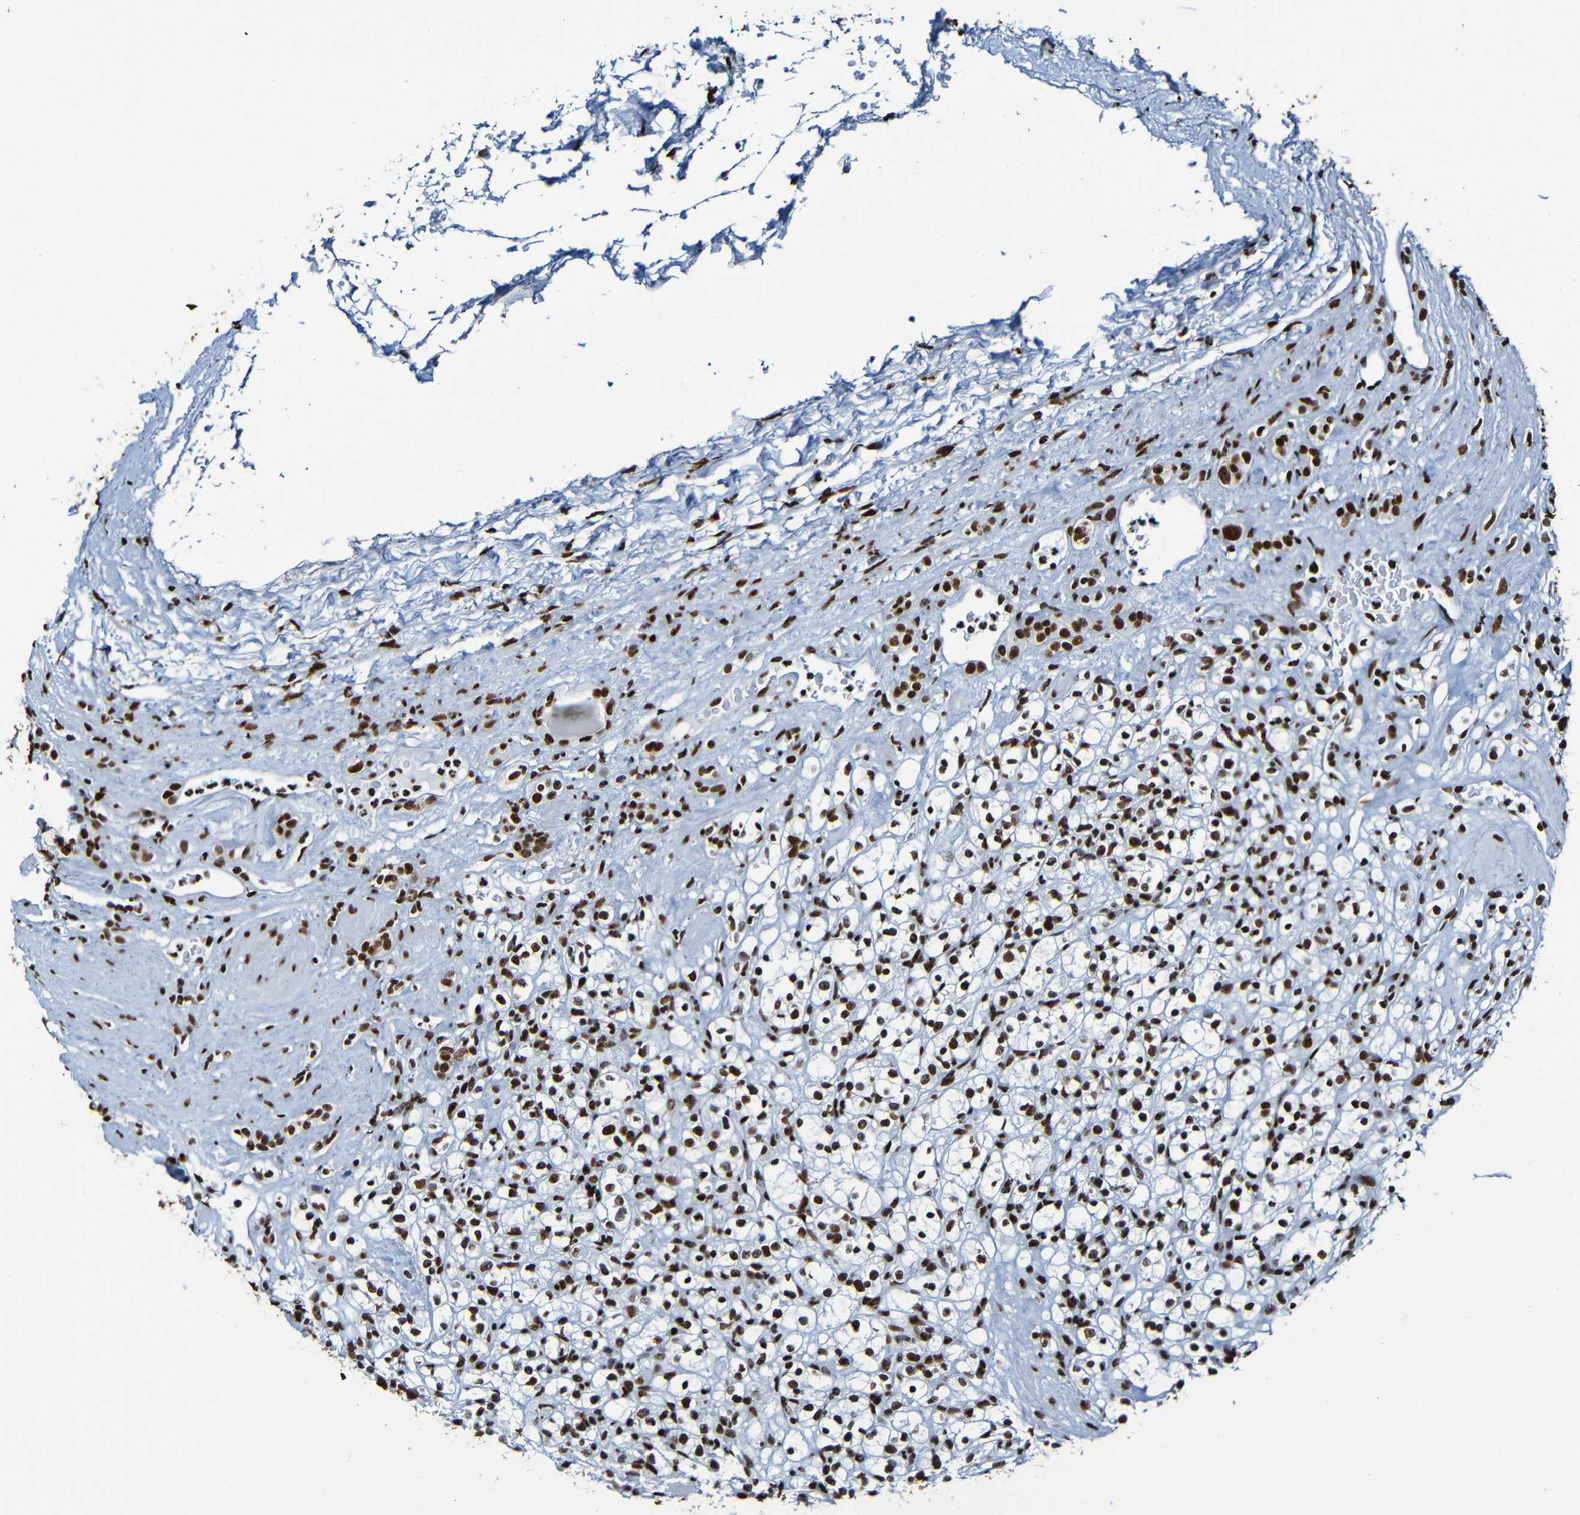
{"staining": {"intensity": "strong", "quantity": ">75%", "location": "nuclear"}, "tissue": "renal cancer", "cell_type": "Tumor cells", "image_type": "cancer", "snomed": [{"axis": "morphology", "description": "Normal tissue, NOS"}, {"axis": "morphology", "description": "Adenocarcinoma, NOS"}, {"axis": "topography", "description": "Kidney"}], "caption": "IHC micrograph of human renal cancer stained for a protein (brown), which demonstrates high levels of strong nuclear expression in about >75% of tumor cells.", "gene": "SRSF3", "patient": {"sex": "female", "age": 72}}